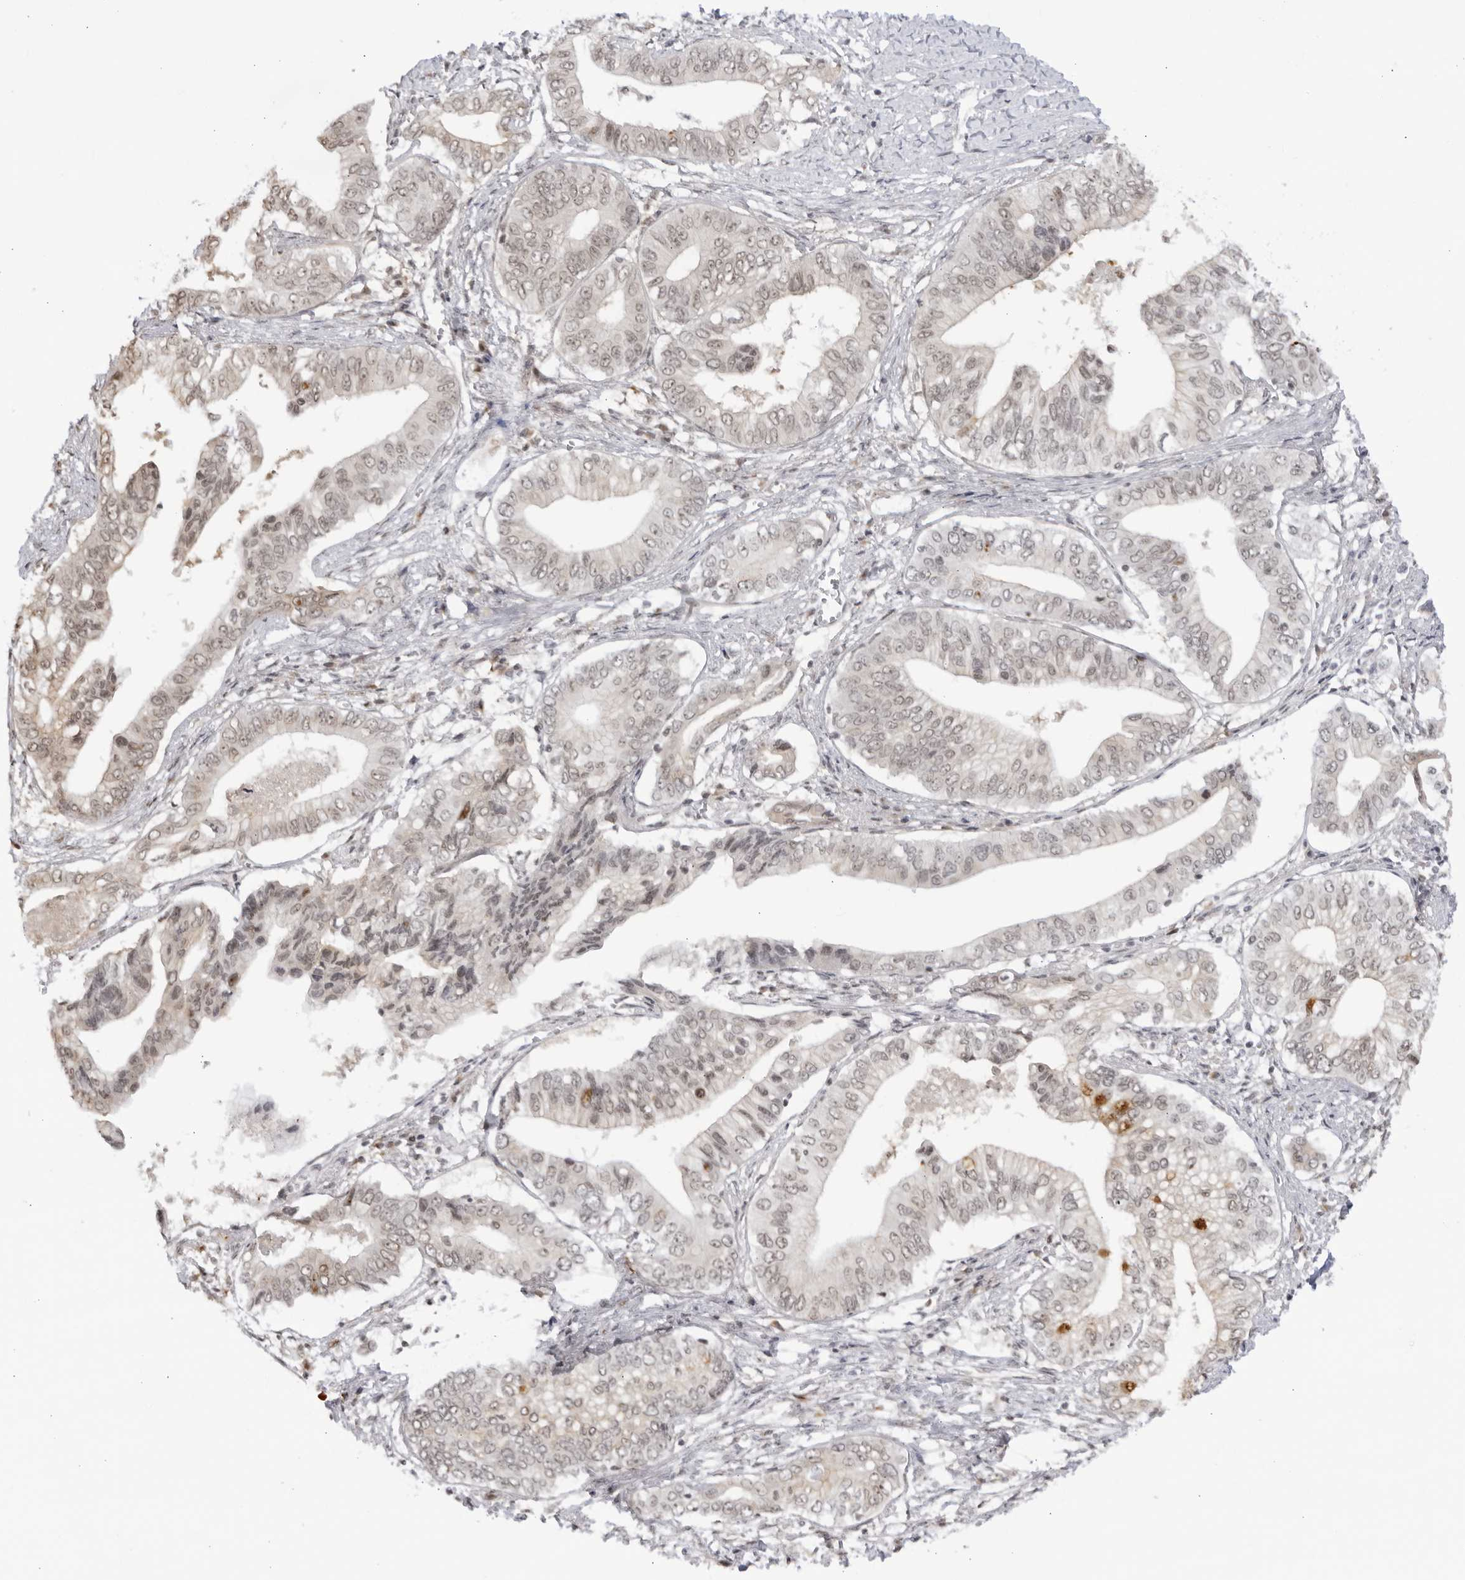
{"staining": {"intensity": "weak", "quantity": "25%-75%", "location": "nuclear"}, "tissue": "pancreatic cancer", "cell_type": "Tumor cells", "image_type": "cancer", "snomed": [{"axis": "morphology", "description": "Normal tissue, NOS"}, {"axis": "morphology", "description": "Adenocarcinoma, NOS"}, {"axis": "topography", "description": "Pancreas"}, {"axis": "topography", "description": "Peripheral nerve tissue"}], "caption": "Human pancreatic cancer (adenocarcinoma) stained for a protein (brown) shows weak nuclear positive positivity in about 25%-75% of tumor cells.", "gene": "RASGEF1C", "patient": {"sex": "male", "age": 59}}